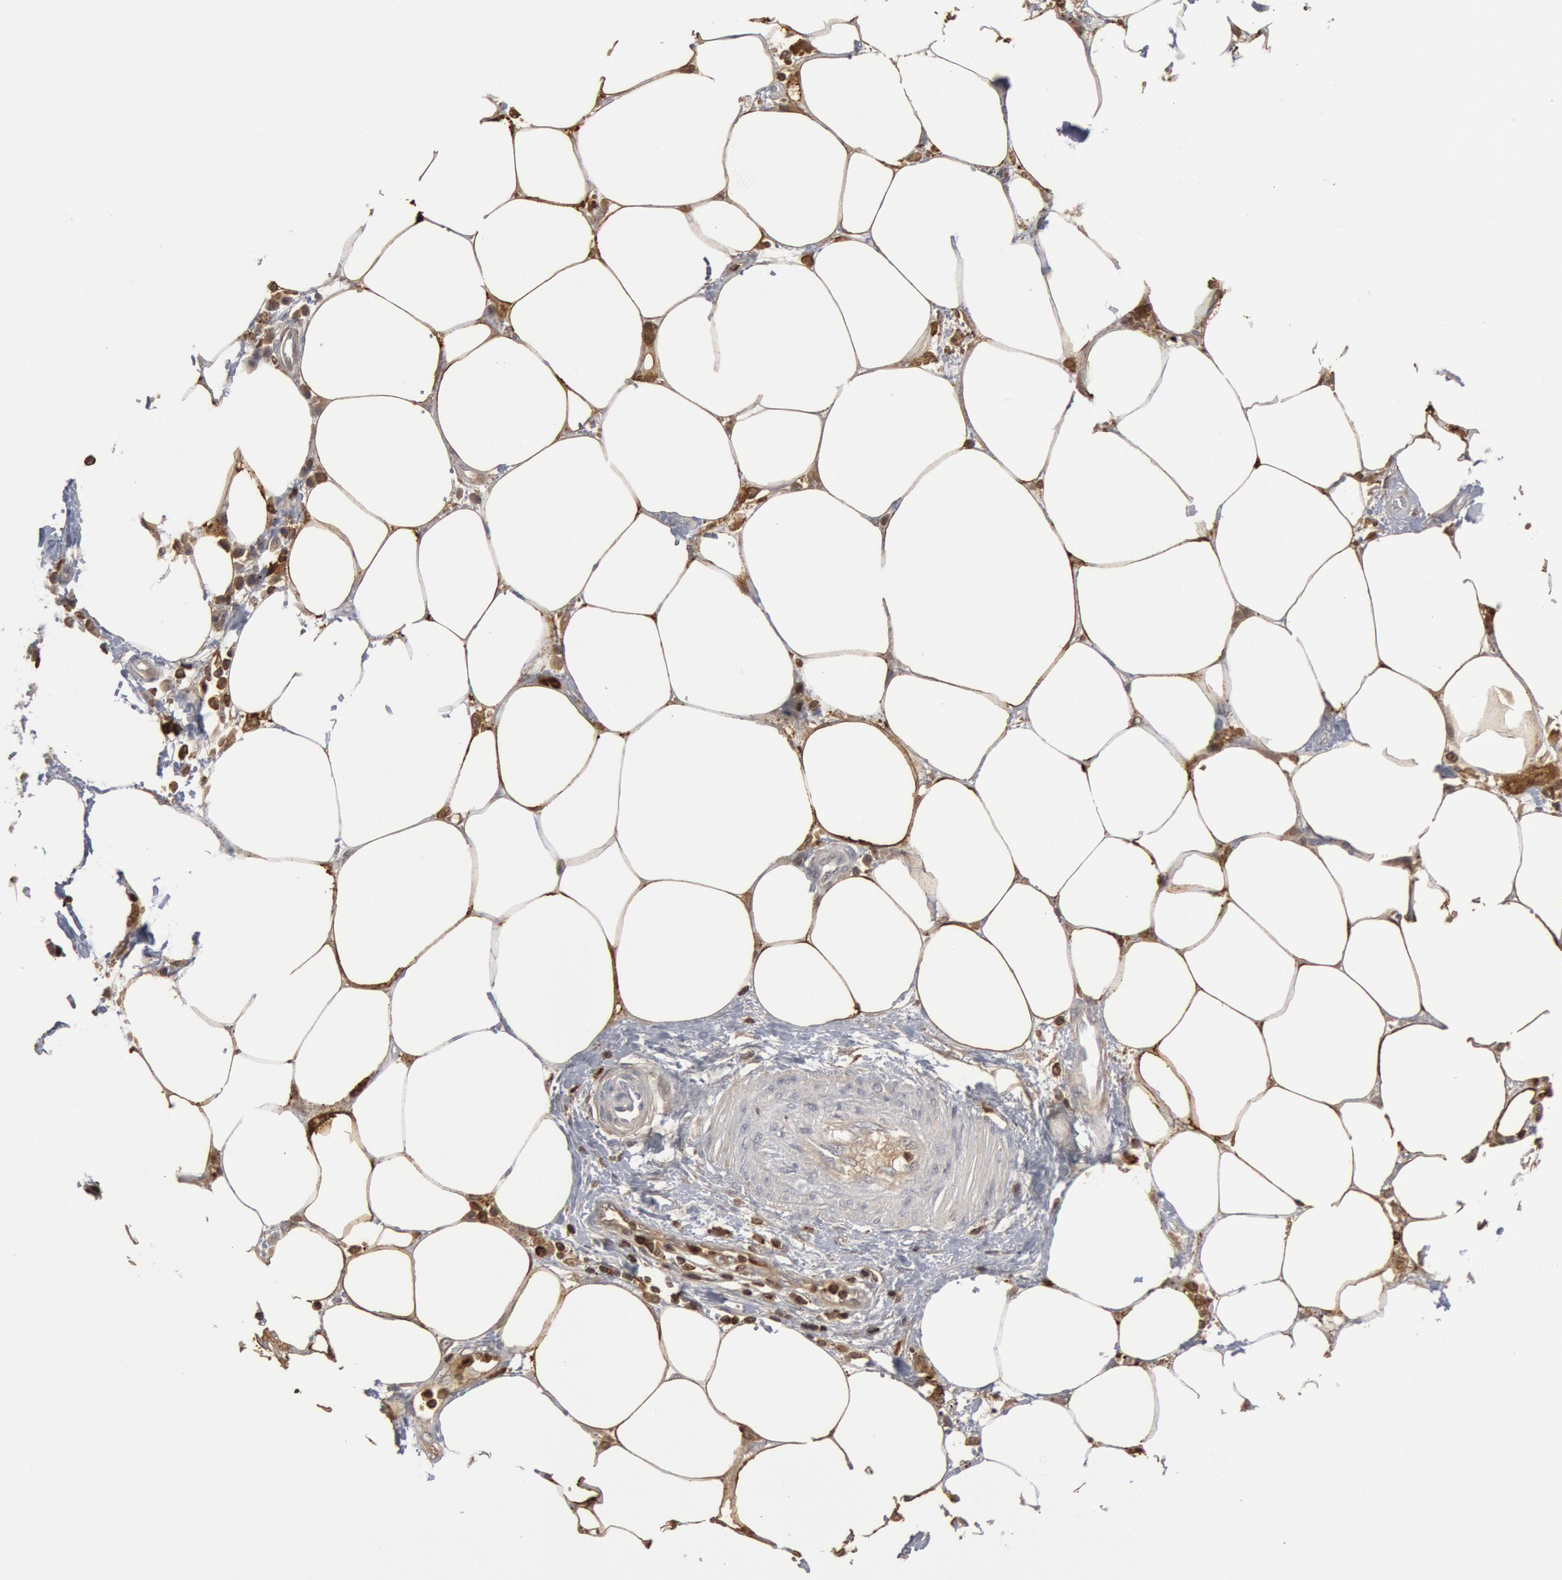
{"staining": {"intensity": "negative", "quantity": "none", "location": "none"}, "tissue": "pancreatic cancer", "cell_type": "Tumor cells", "image_type": "cancer", "snomed": [{"axis": "morphology", "description": "Adenocarcinoma, NOS"}, {"axis": "topography", "description": "Pancreas"}, {"axis": "topography", "description": "Stomach, upper"}], "caption": "The image displays no staining of tumor cells in pancreatic adenocarcinoma.", "gene": "PTPN6", "patient": {"sex": "male", "age": 77}}